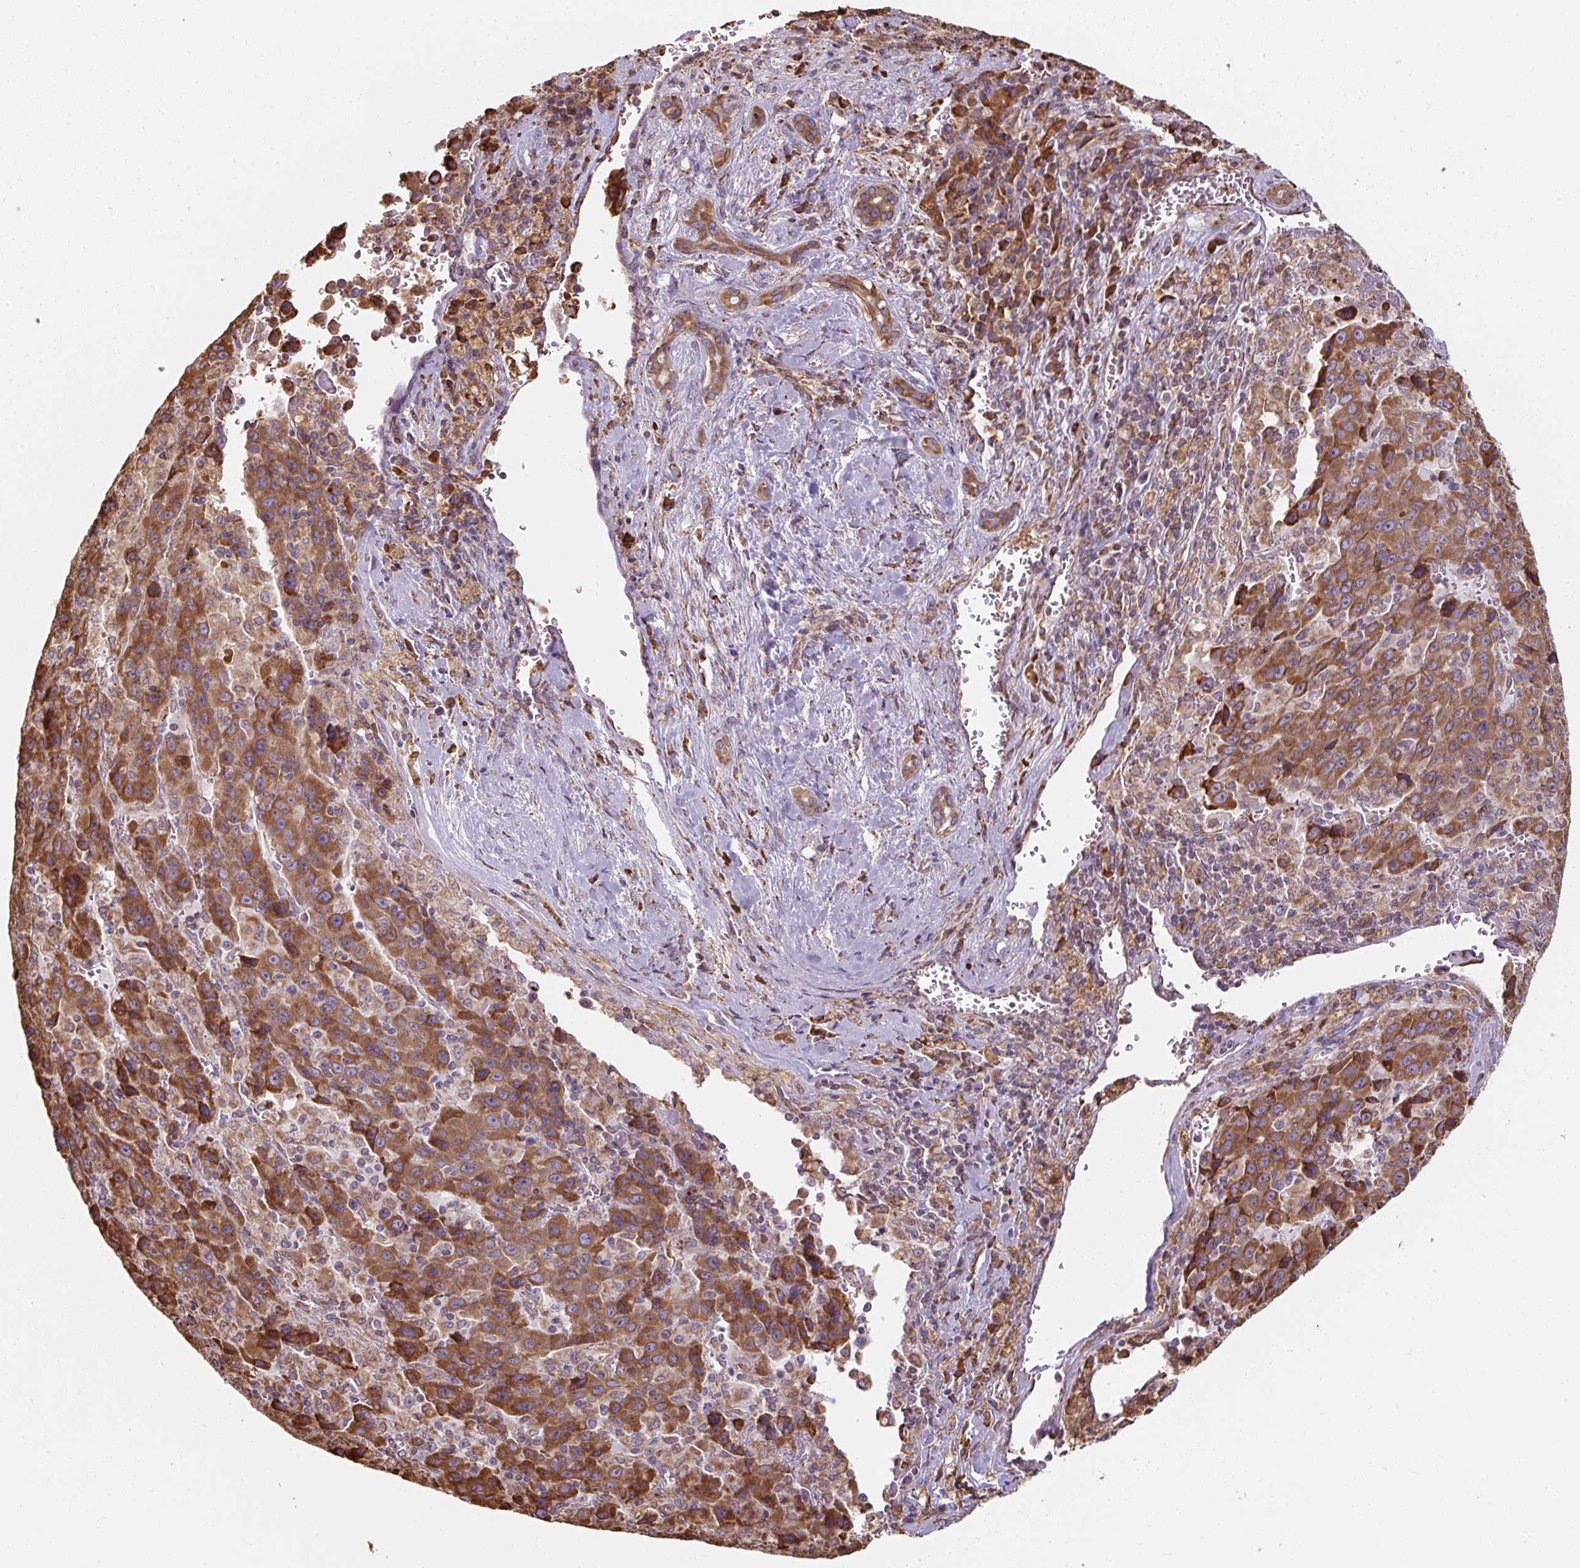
{"staining": {"intensity": "moderate", "quantity": ">75%", "location": "cytoplasmic/membranous"}, "tissue": "liver cancer", "cell_type": "Tumor cells", "image_type": "cancer", "snomed": [{"axis": "morphology", "description": "Carcinoma, Hepatocellular, NOS"}, {"axis": "topography", "description": "Liver"}], "caption": "Immunohistochemical staining of liver cancer displays medium levels of moderate cytoplasmic/membranous protein staining in approximately >75% of tumor cells.", "gene": "PRKCSH", "patient": {"sex": "female", "age": 53}}